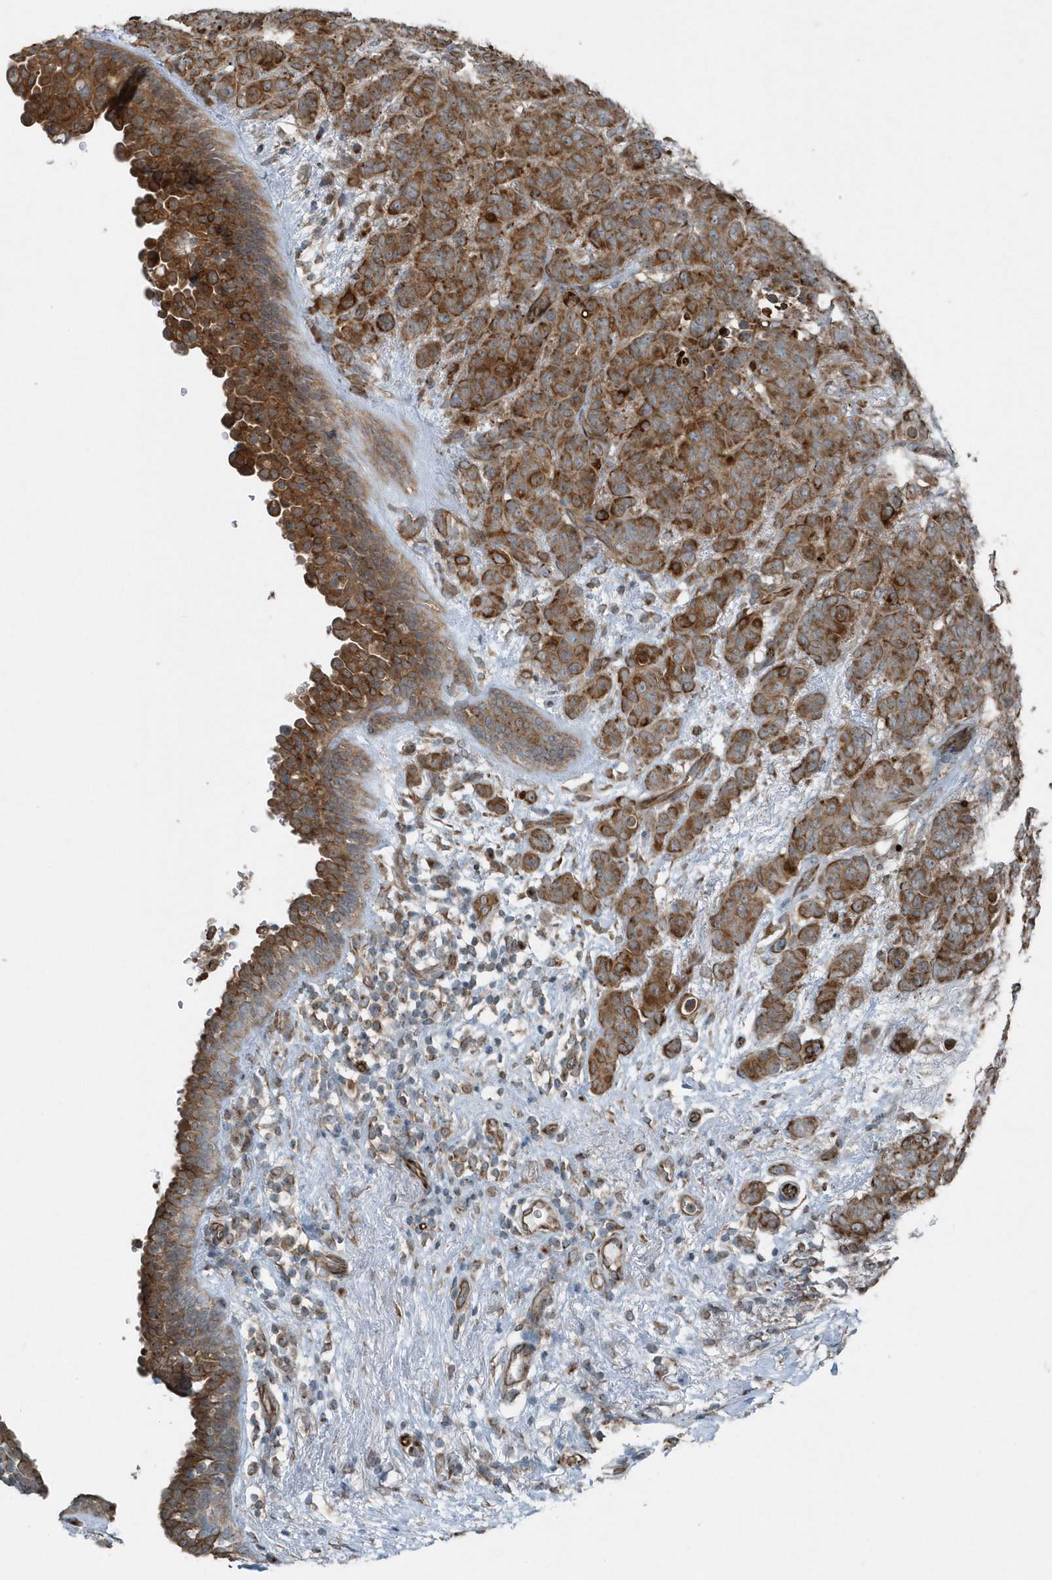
{"staining": {"intensity": "moderate", "quantity": ">75%", "location": "cytoplasmic/membranous"}, "tissue": "breast cancer", "cell_type": "Tumor cells", "image_type": "cancer", "snomed": [{"axis": "morphology", "description": "Duct carcinoma"}, {"axis": "topography", "description": "Breast"}], "caption": "IHC image of human breast cancer stained for a protein (brown), which displays medium levels of moderate cytoplasmic/membranous staining in about >75% of tumor cells.", "gene": "GCC2", "patient": {"sex": "female", "age": 40}}